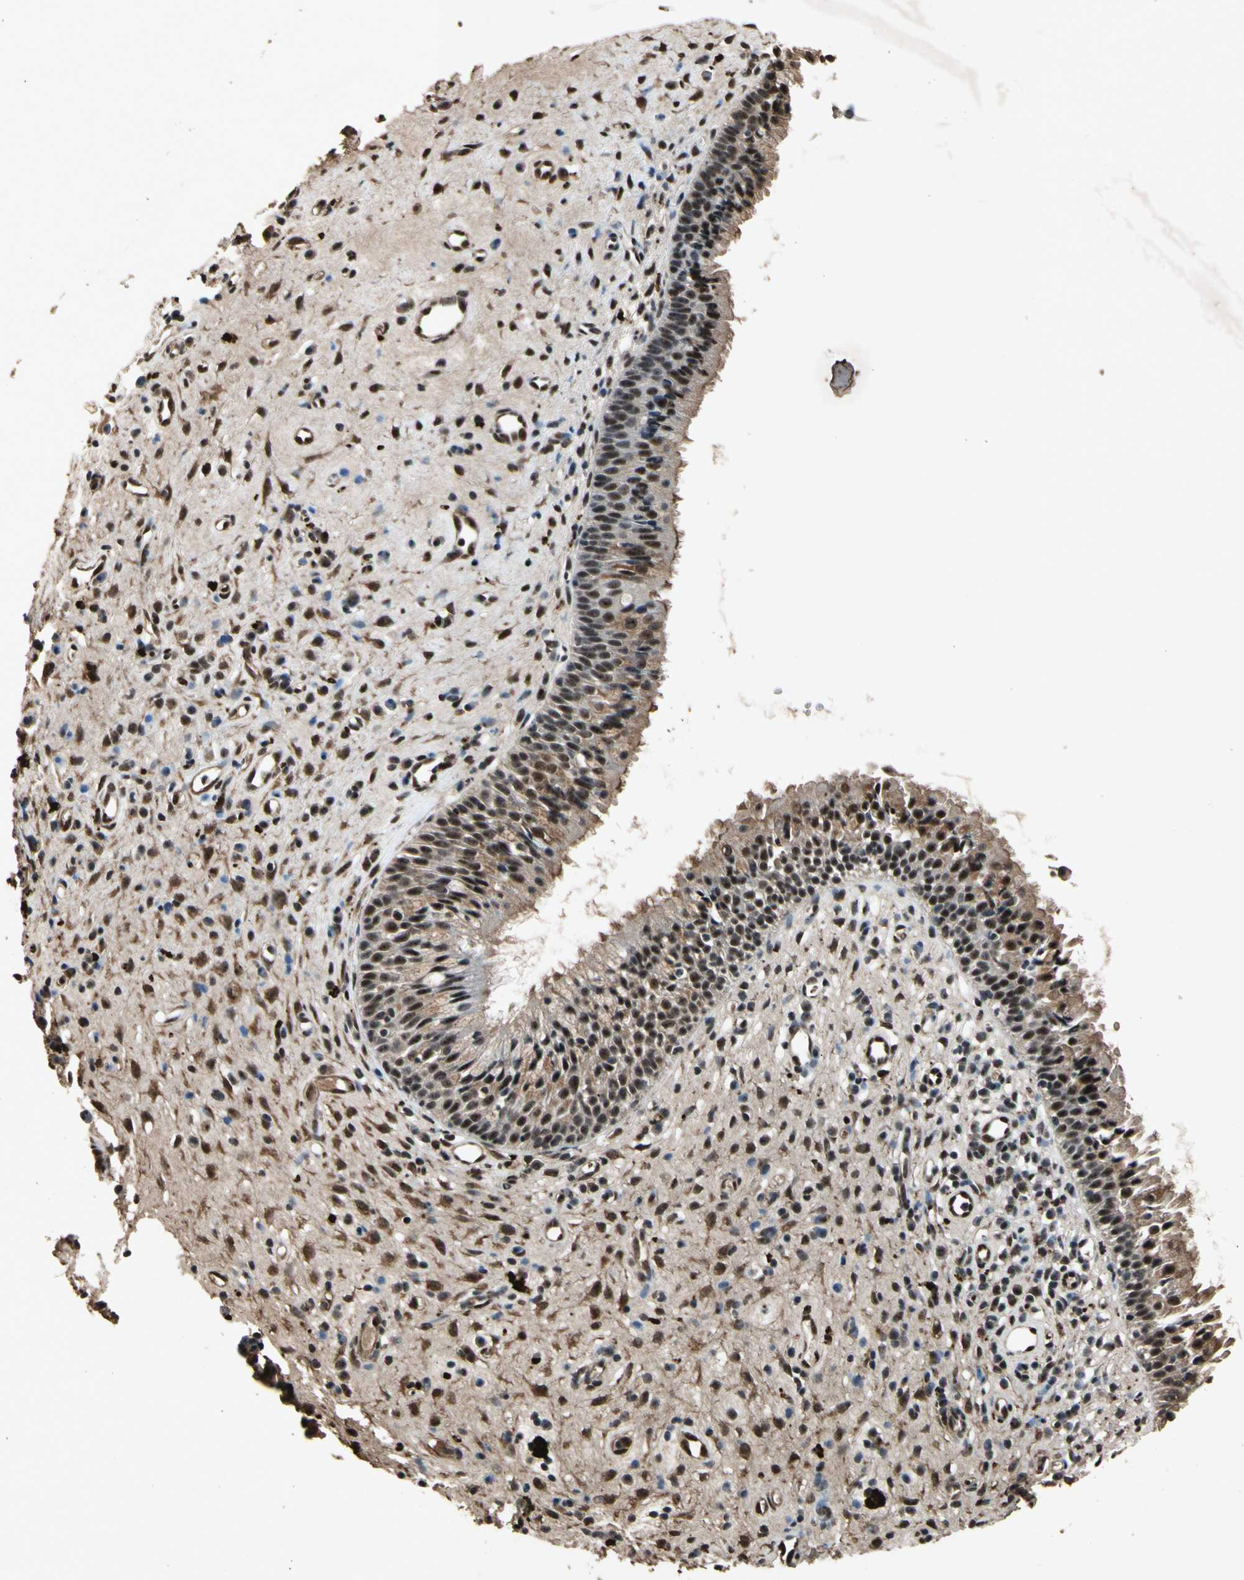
{"staining": {"intensity": "strong", "quantity": ">75%", "location": "cytoplasmic/membranous,nuclear"}, "tissue": "nasopharynx", "cell_type": "Respiratory epithelial cells", "image_type": "normal", "snomed": [{"axis": "morphology", "description": "Normal tissue, NOS"}, {"axis": "topography", "description": "Nasopharynx"}], "caption": "Immunohistochemical staining of normal nasopharynx reveals strong cytoplasmic/membranous,nuclear protein expression in about >75% of respiratory epithelial cells. The staining was performed using DAB (3,3'-diaminobenzidine) to visualize the protein expression in brown, while the nuclei were stained in blue with hematoxylin (Magnification: 20x).", "gene": "PML", "patient": {"sex": "female", "age": 51}}